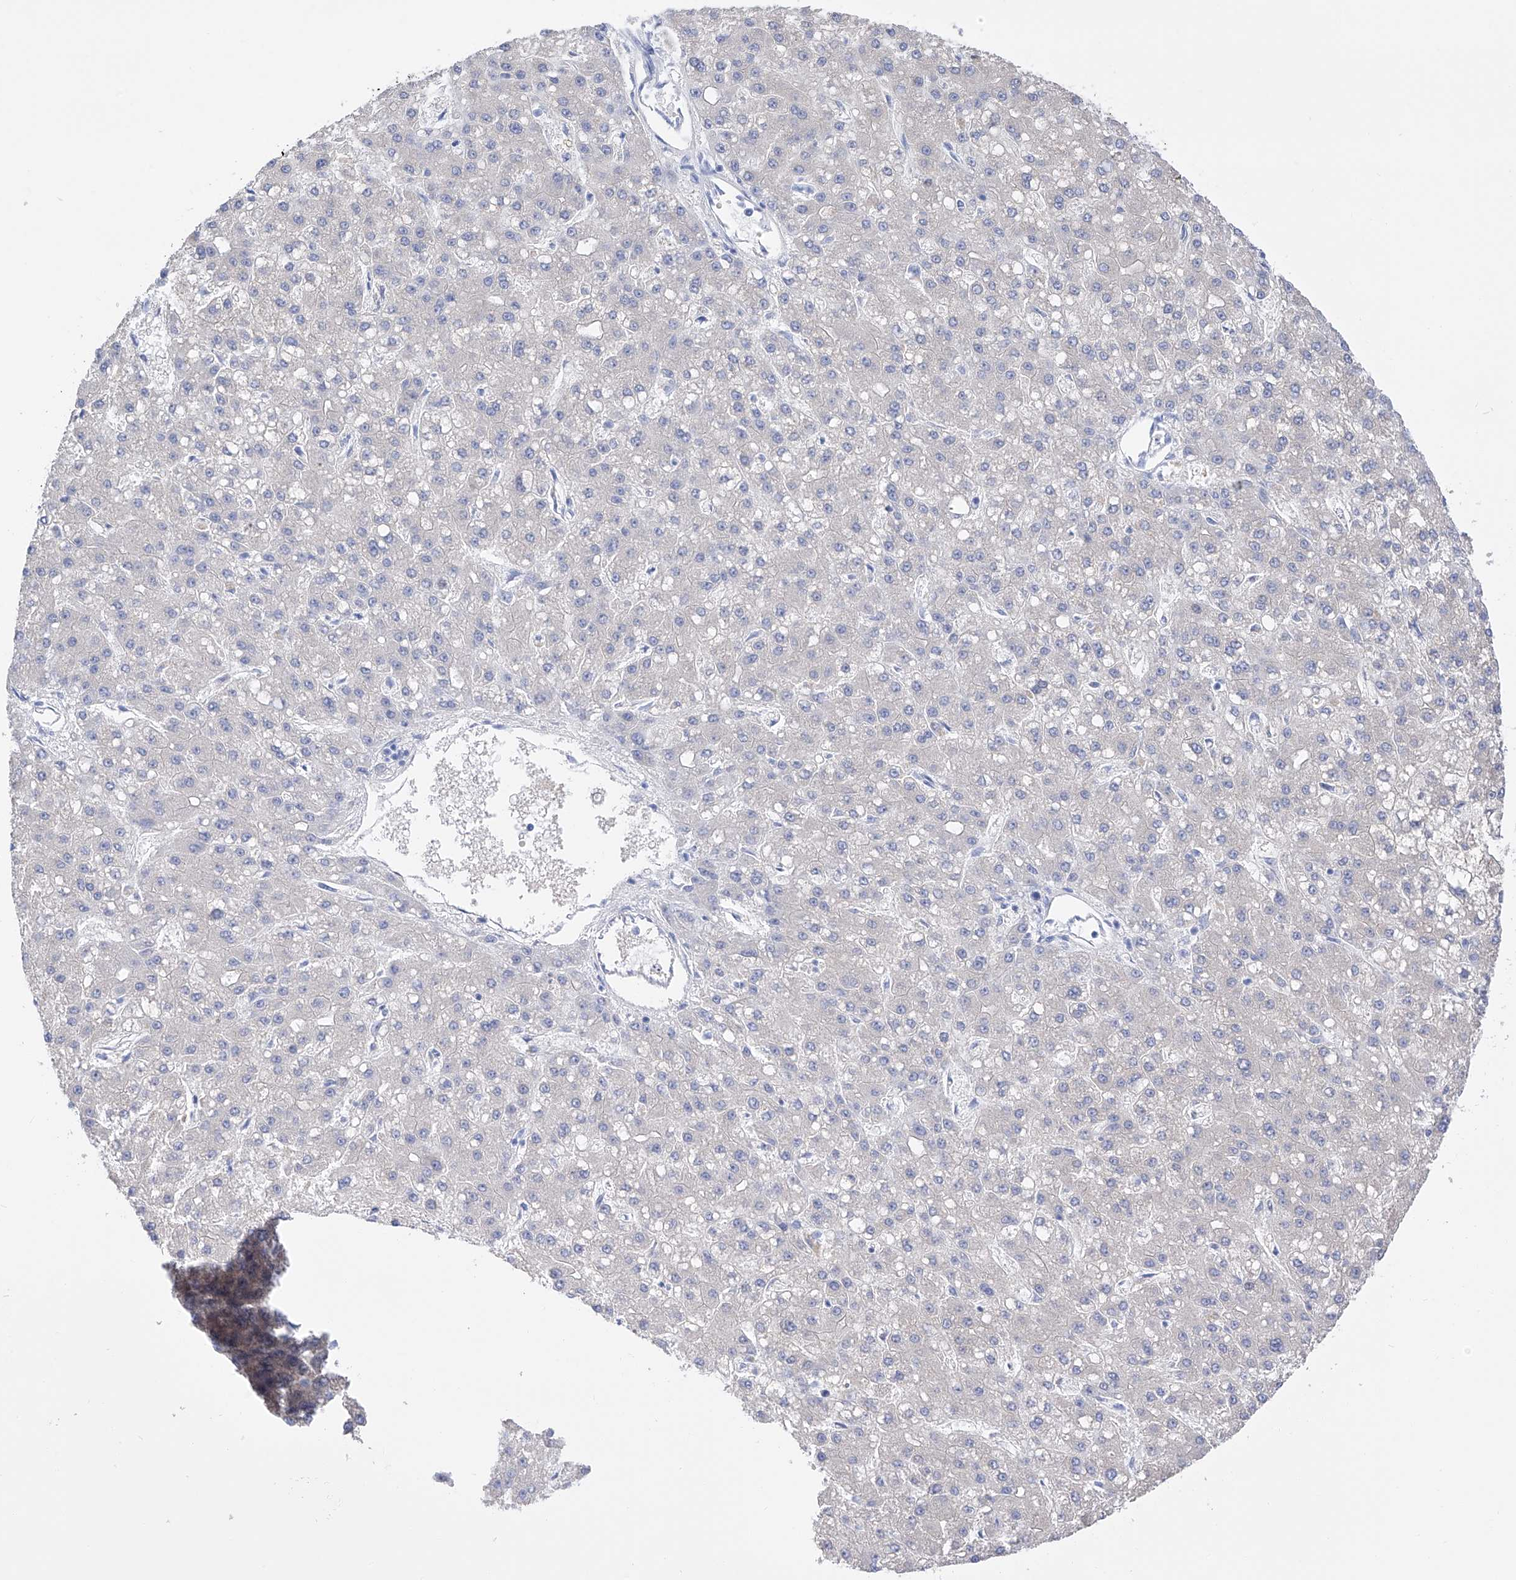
{"staining": {"intensity": "negative", "quantity": "none", "location": "none"}, "tissue": "liver cancer", "cell_type": "Tumor cells", "image_type": "cancer", "snomed": [{"axis": "morphology", "description": "Carcinoma, Hepatocellular, NOS"}, {"axis": "topography", "description": "Liver"}], "caption": "This is a micrograph of IHC staining of liver cancer (hepatocellular carcinoma), which shows no staining in tumor cells.", "gene": "FLG", "patient": {"sex": "male", "age": 67}}